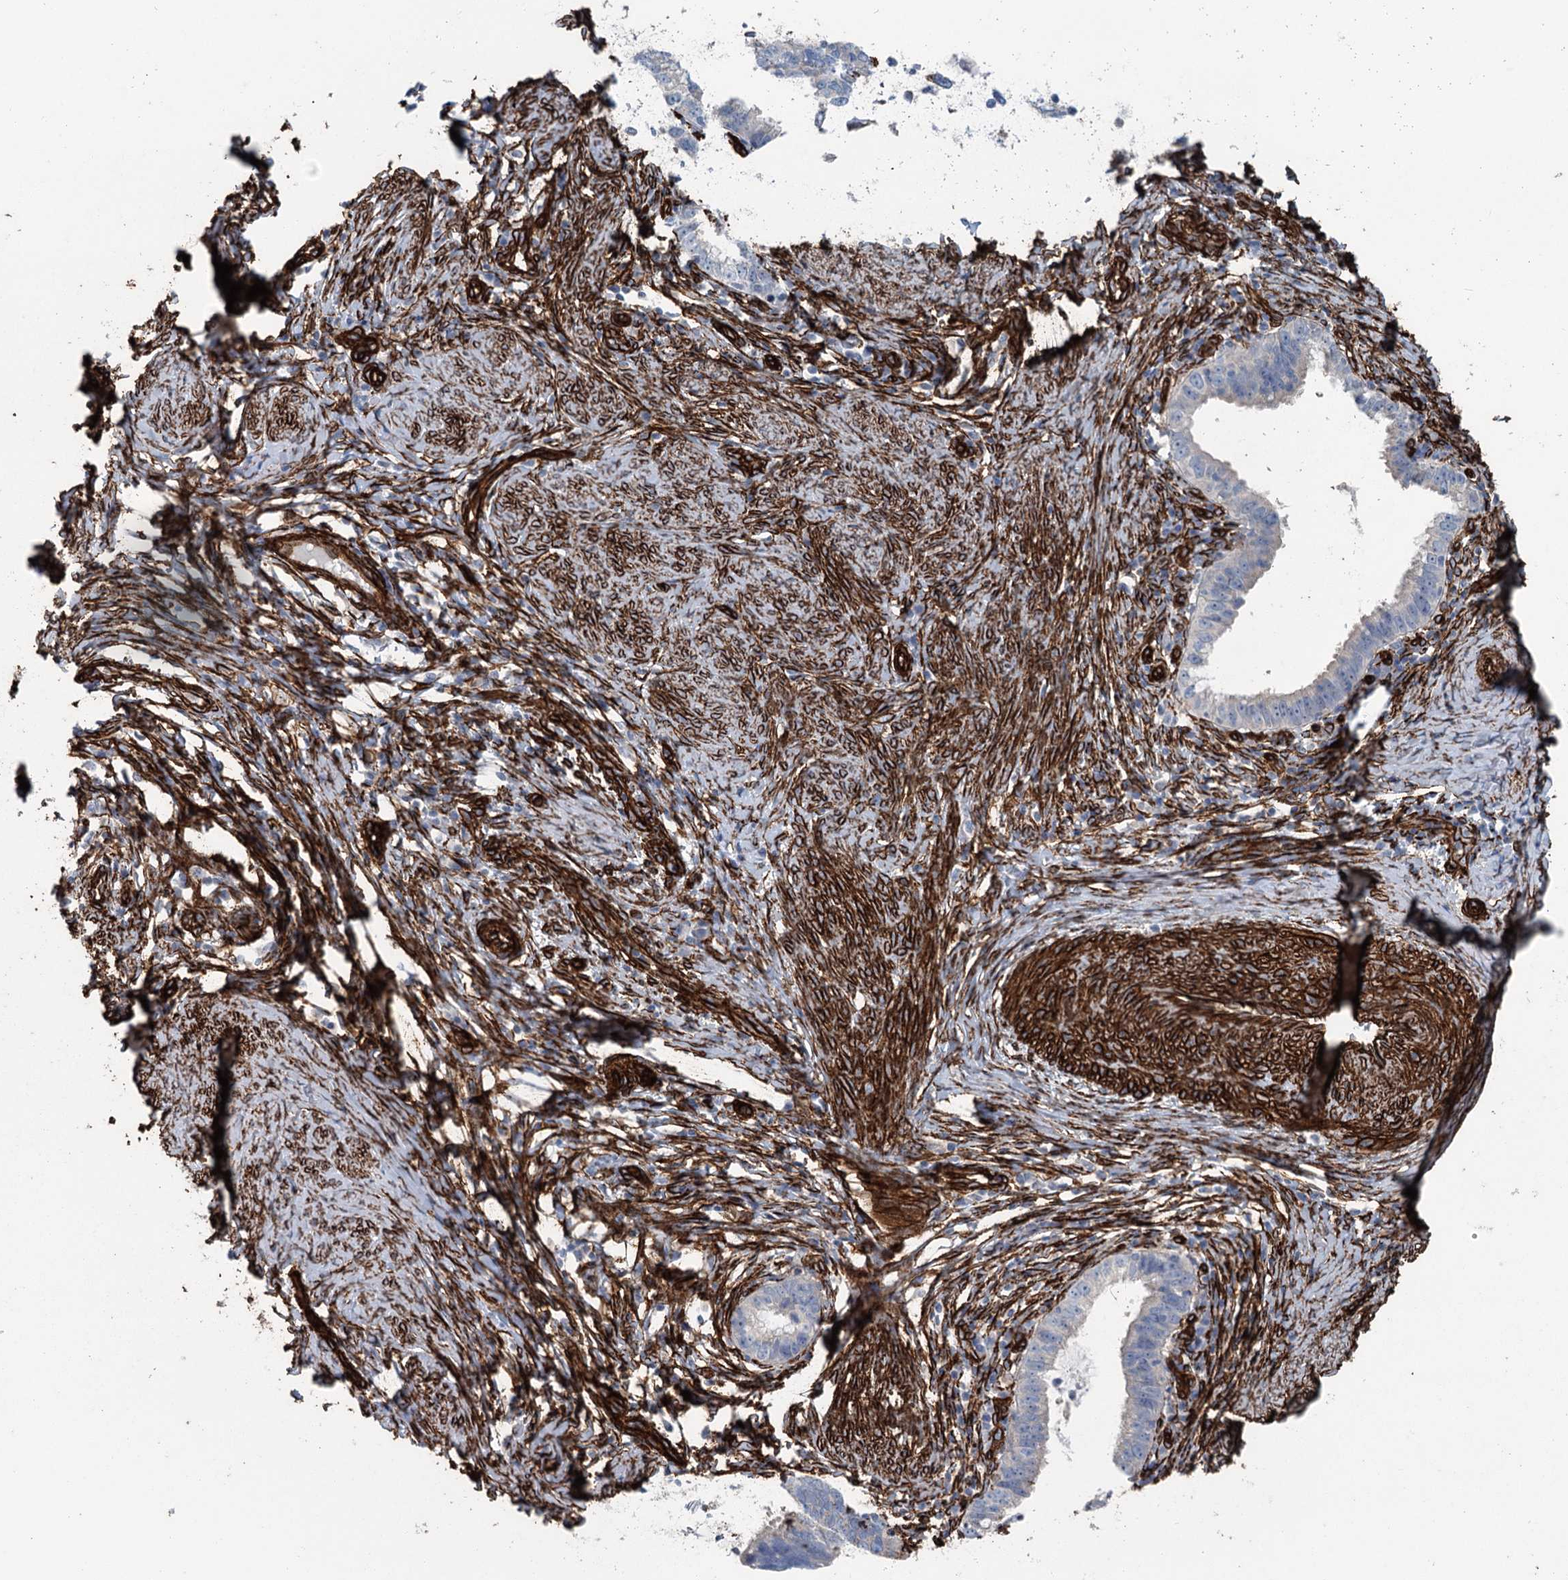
{"staining": {"intensity": "negative", "quantity": "none", "location": "none"}, "tissue": "cervical cancer", "cell_type": "Tumor cells", "image_type": "cancer", "snomed": [{"axis": "morphology", "description": "Adenocarcinoma, NOS"}, {"axis": "topography", "description": "Cervix"}], "caption": "DAB immunohistochemical staining of human cervical adenocarcinoma shows no significant expression in tumor cells.", "gene": "IQSEC1", "patient": {"sex": "female", "age": 36}}